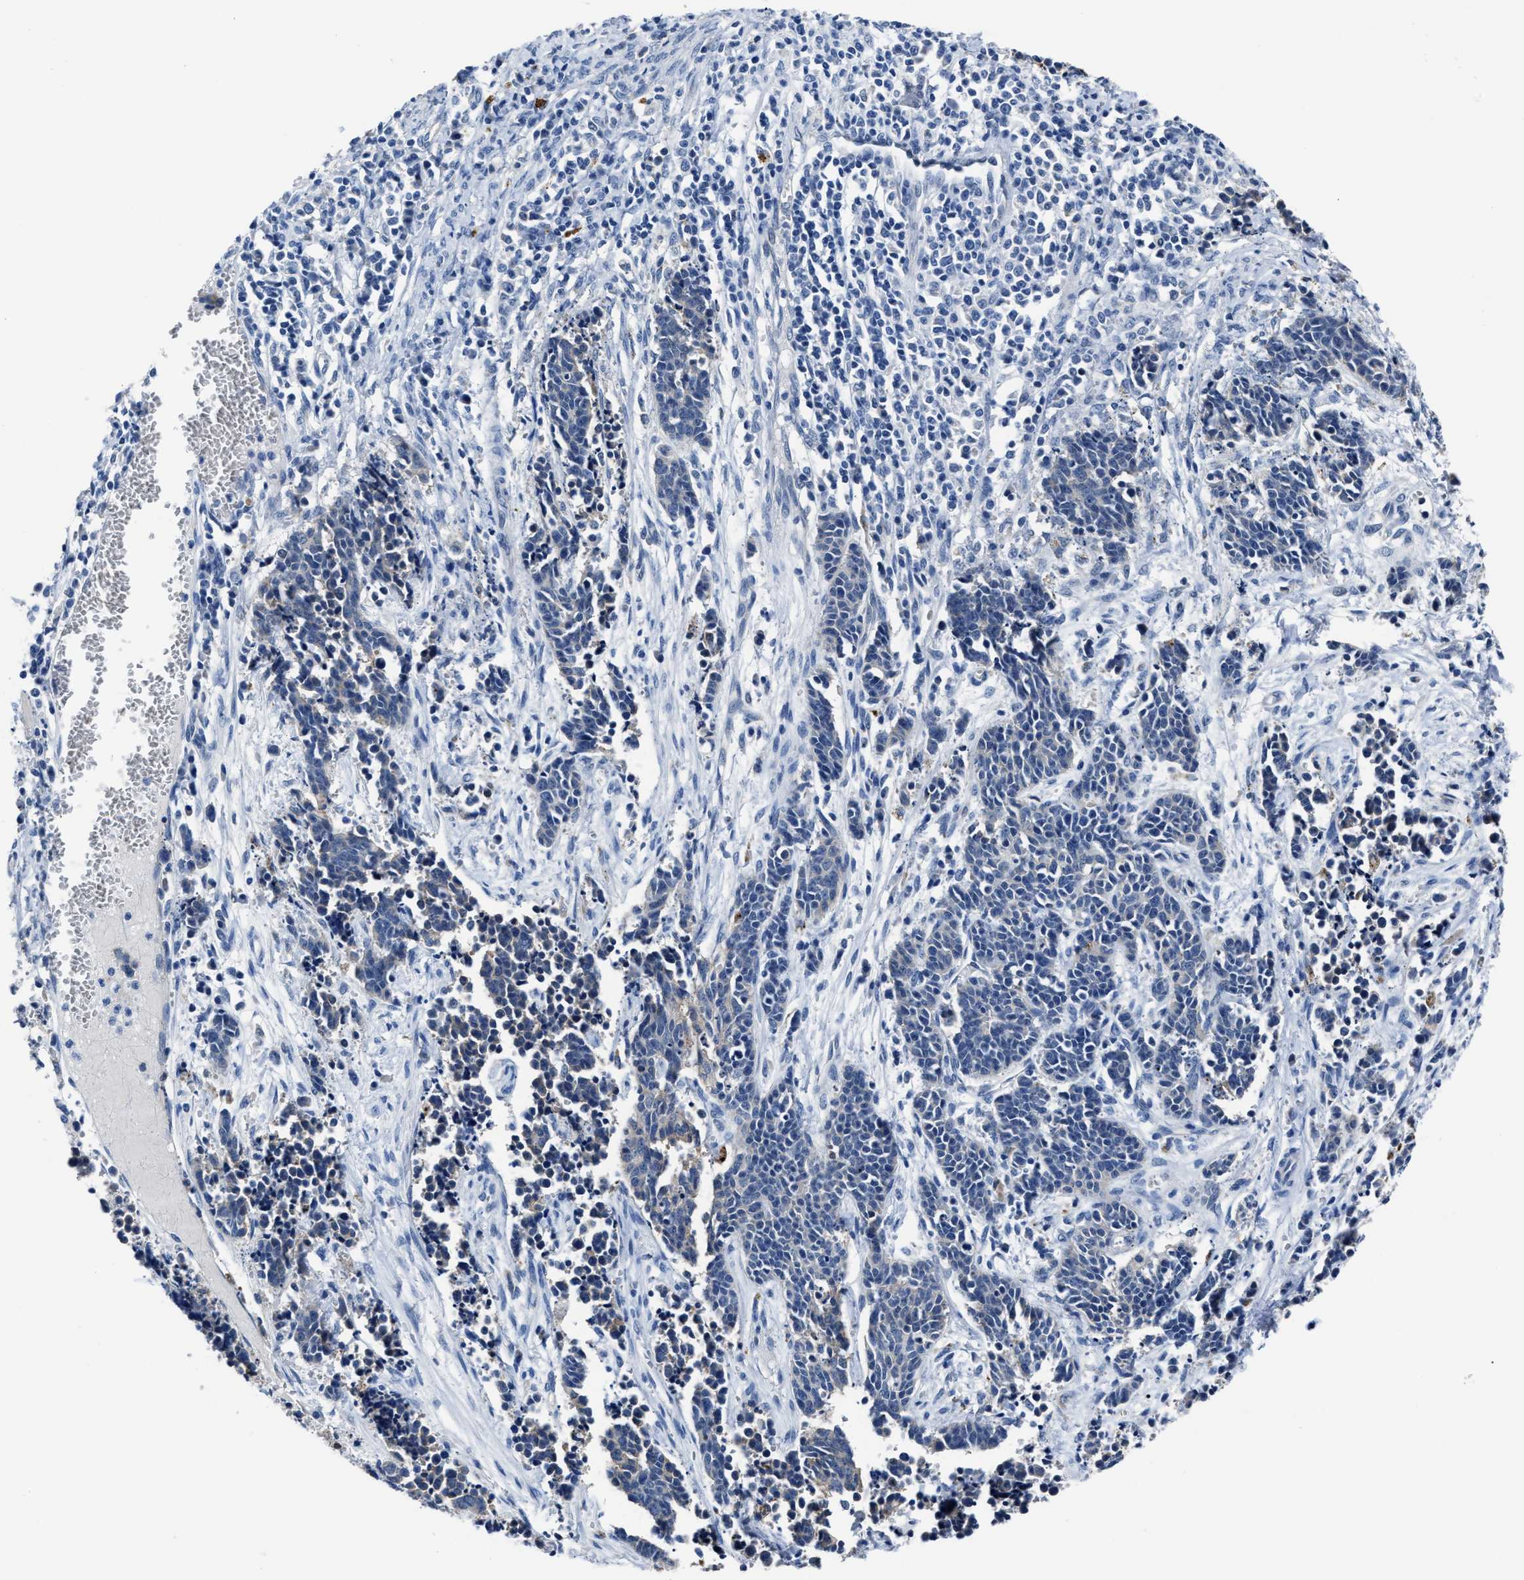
{"staining": {"intensity": "negative", "quantity": "none", "location": "none"}, "tissue": "cervical cancer", "cell_type": "Tumor cells", "image_type": "cancer", "snomed": [{"axis": "morphology", "description": "Squamous cell carcinoma, NOS"}, {"axis": "topography", "description": "Cervix"}], "caption": "Cervical cancer was stained to show a protein in brown. There is no significant positivity in tumor cells.", "gene": "GHITM", "patient": {"sex": "female", "age": 35}}